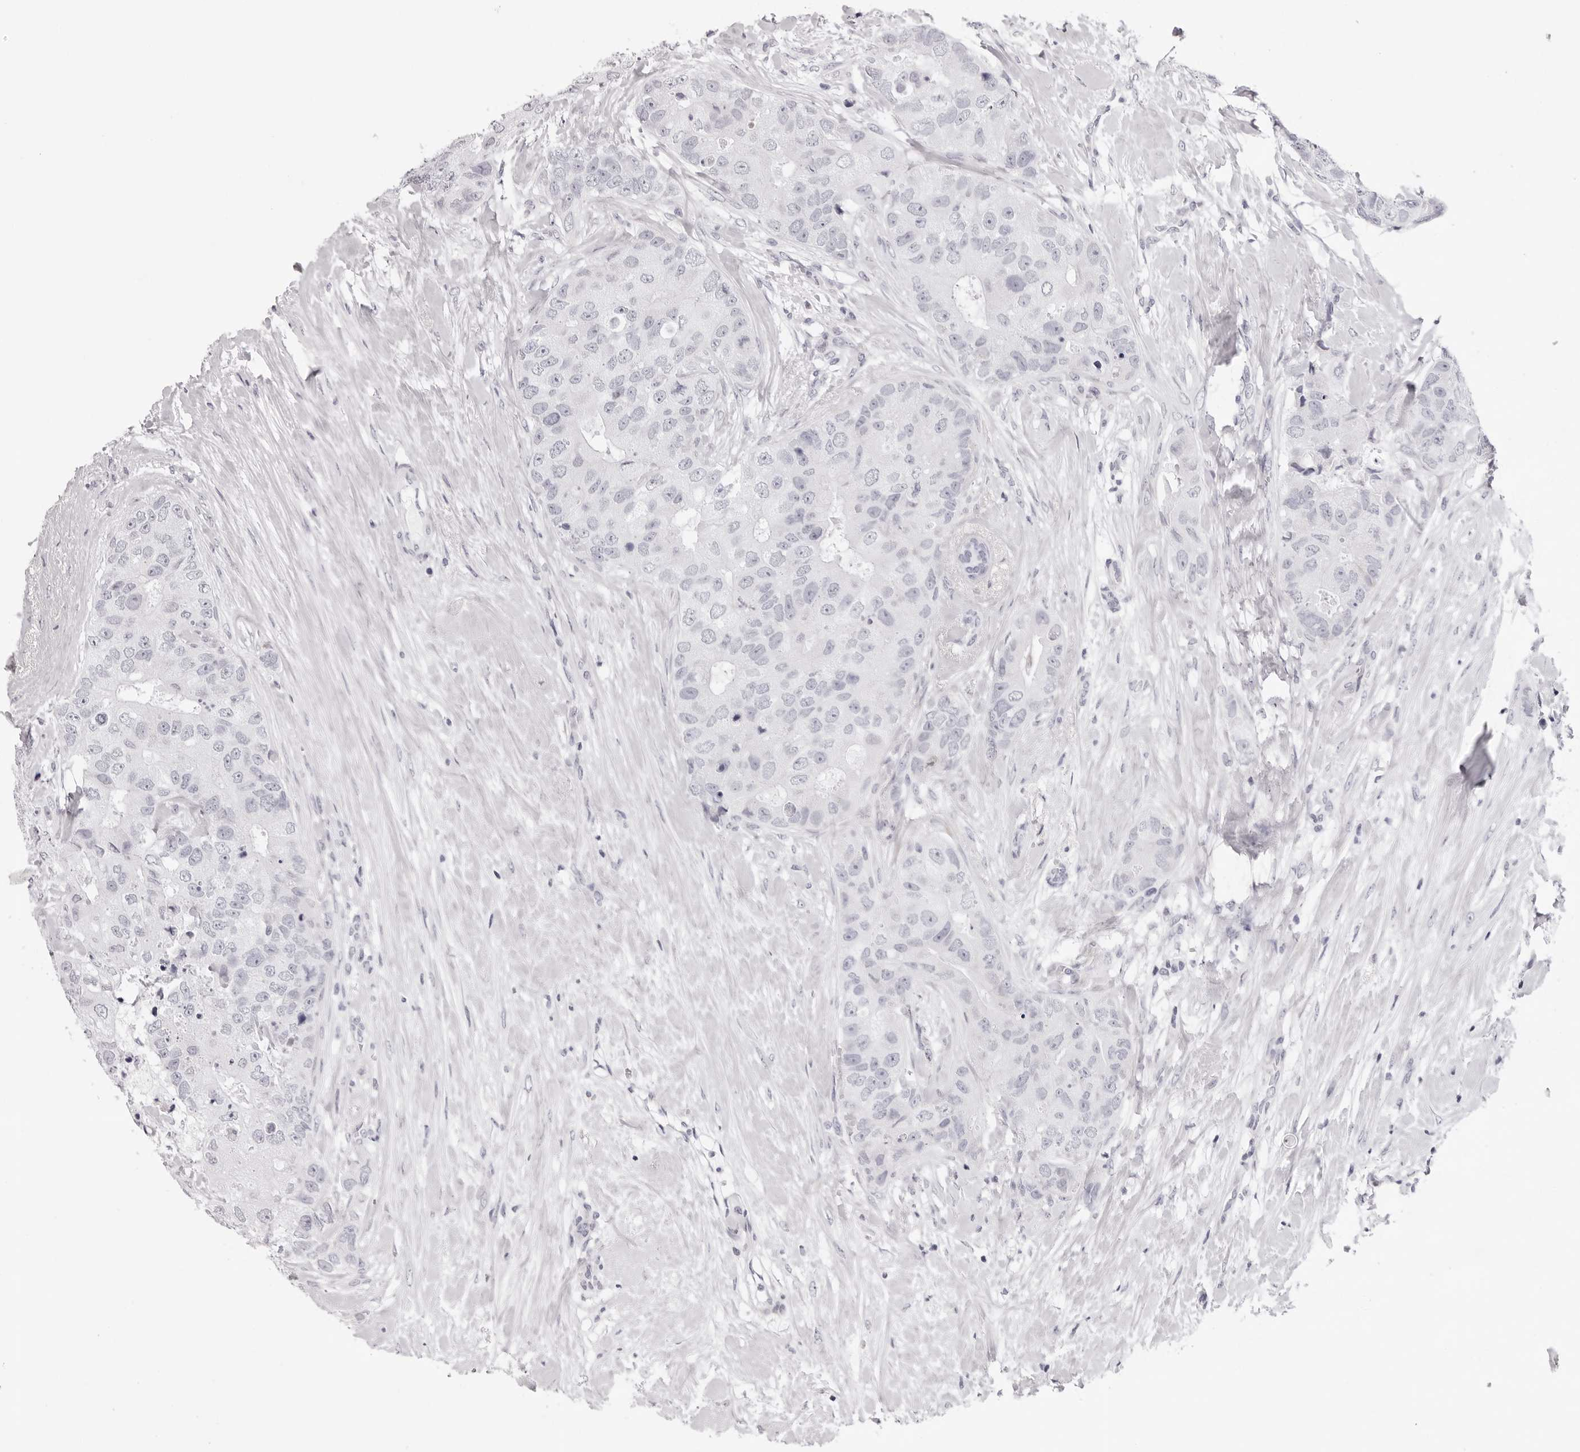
{"staining": {"intensity": "negative", "quantity": "none", "location": "none"}, "tissue": "breast cancer", "cell_type": "Tumor cells", "image_type": "cancer", "snomed": [{"axis": "morphology", "description": "Duct carcinoma"}, {"axis": "topography", "description": "Breast"}], "caption": "This photomicrograph is of invasive ductal carcinoma (breast) stained with immunohistochemistry (IHC) to label a protein in brown with the nuclei are counter-stained blue. There is no staining in tumor cells.", "gene": "SMIM2", "patient": {"sex": "female", "age": 62}}